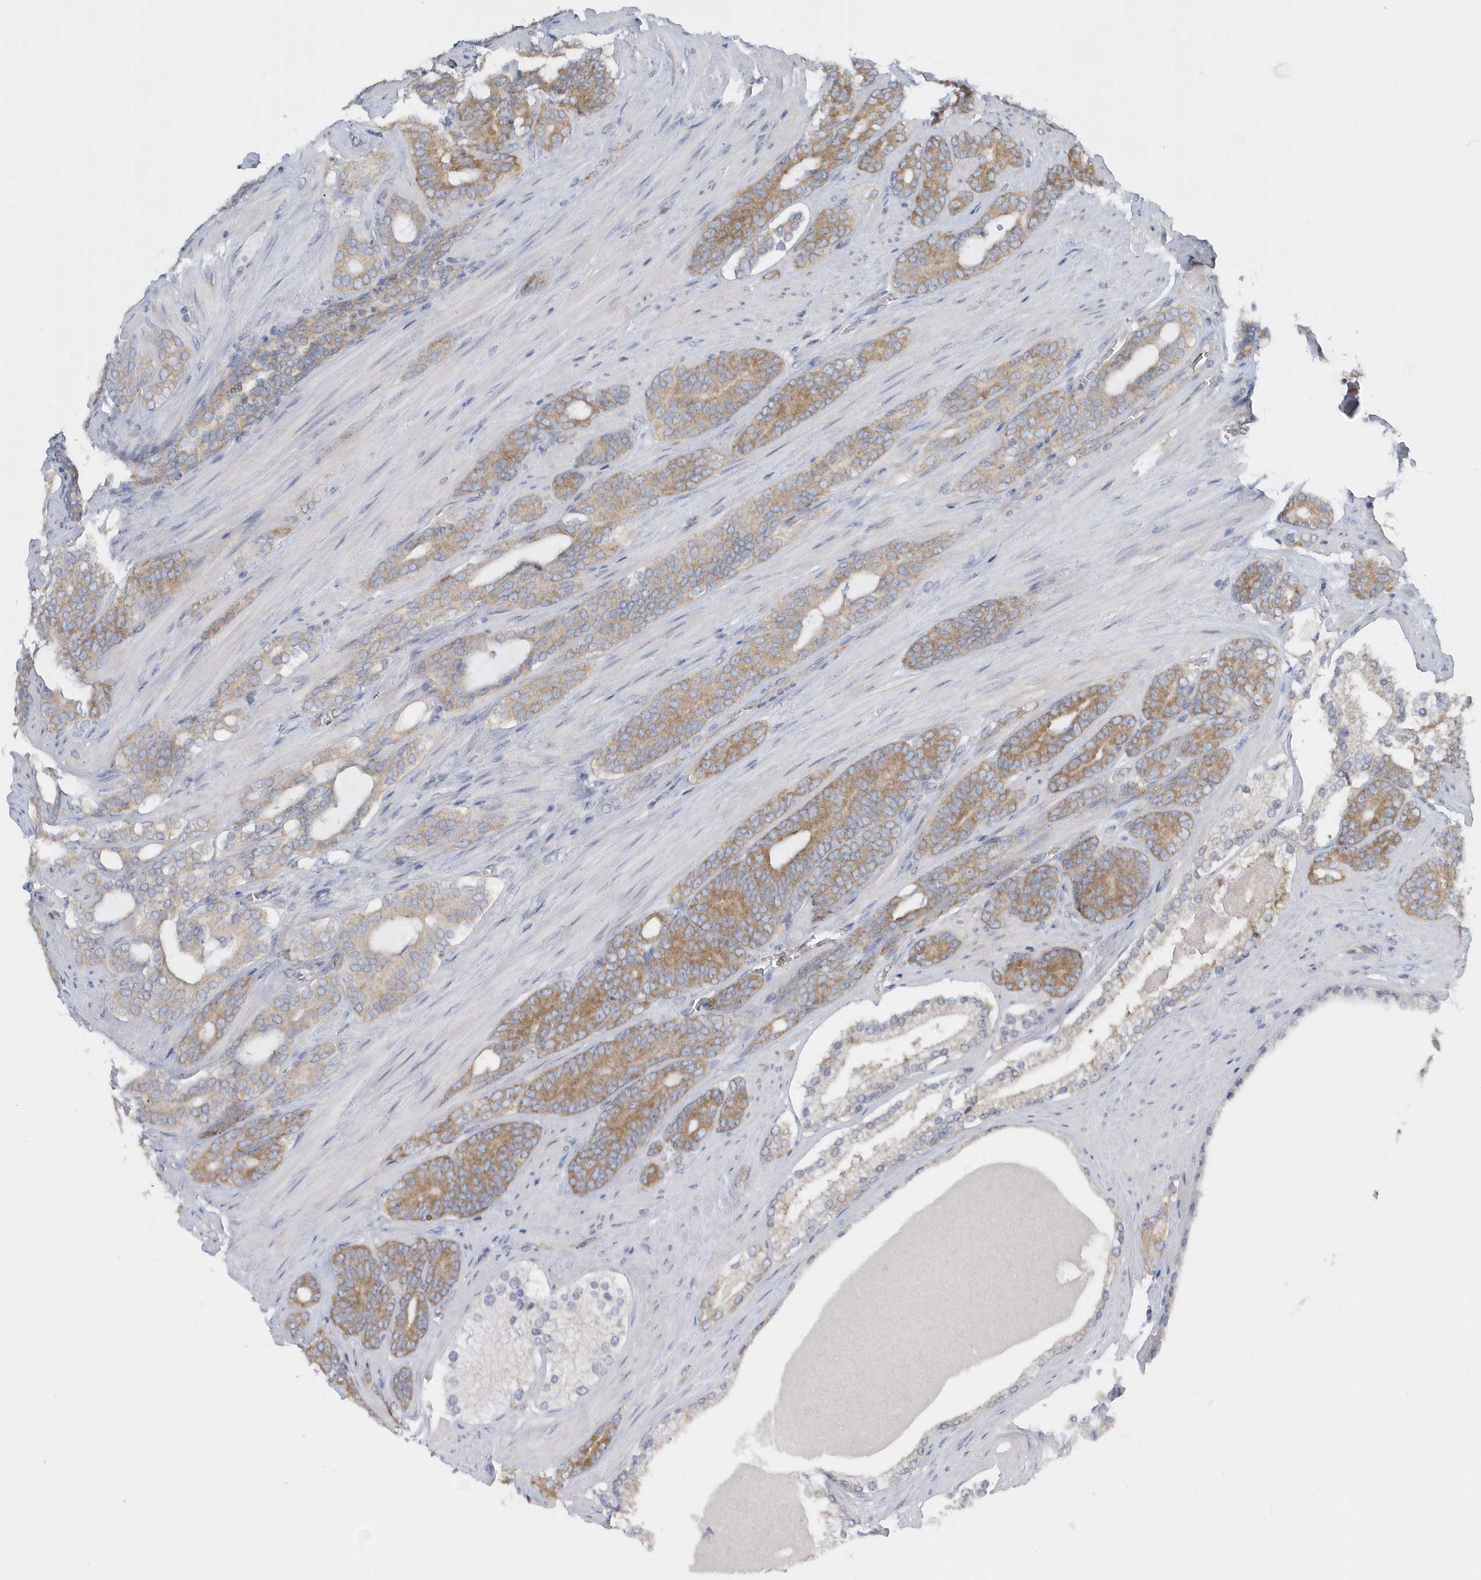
{"staining": {"intensity": "moderate", "quantity": ">75%", "location": "cytoplasmic/membranous"}, "tissue": "prostate cancer", "cell_type": "Tumor cells", "image_type": "cancer", "snomed": [{"axis": "morphology", "description": "Adenocarcinoma, Low grade"}, {"axis": "topography", "description": "Prostate"}], "caption": "Immunohistochemical staining of prostate adenocarcinoma (low-grade) demonstrates moderate cytoplasmic/membranous protein staining in approximately >75% of tumor cells.", "gene": "EIF3C", "patient": {"sex": "male", "age": 63}}